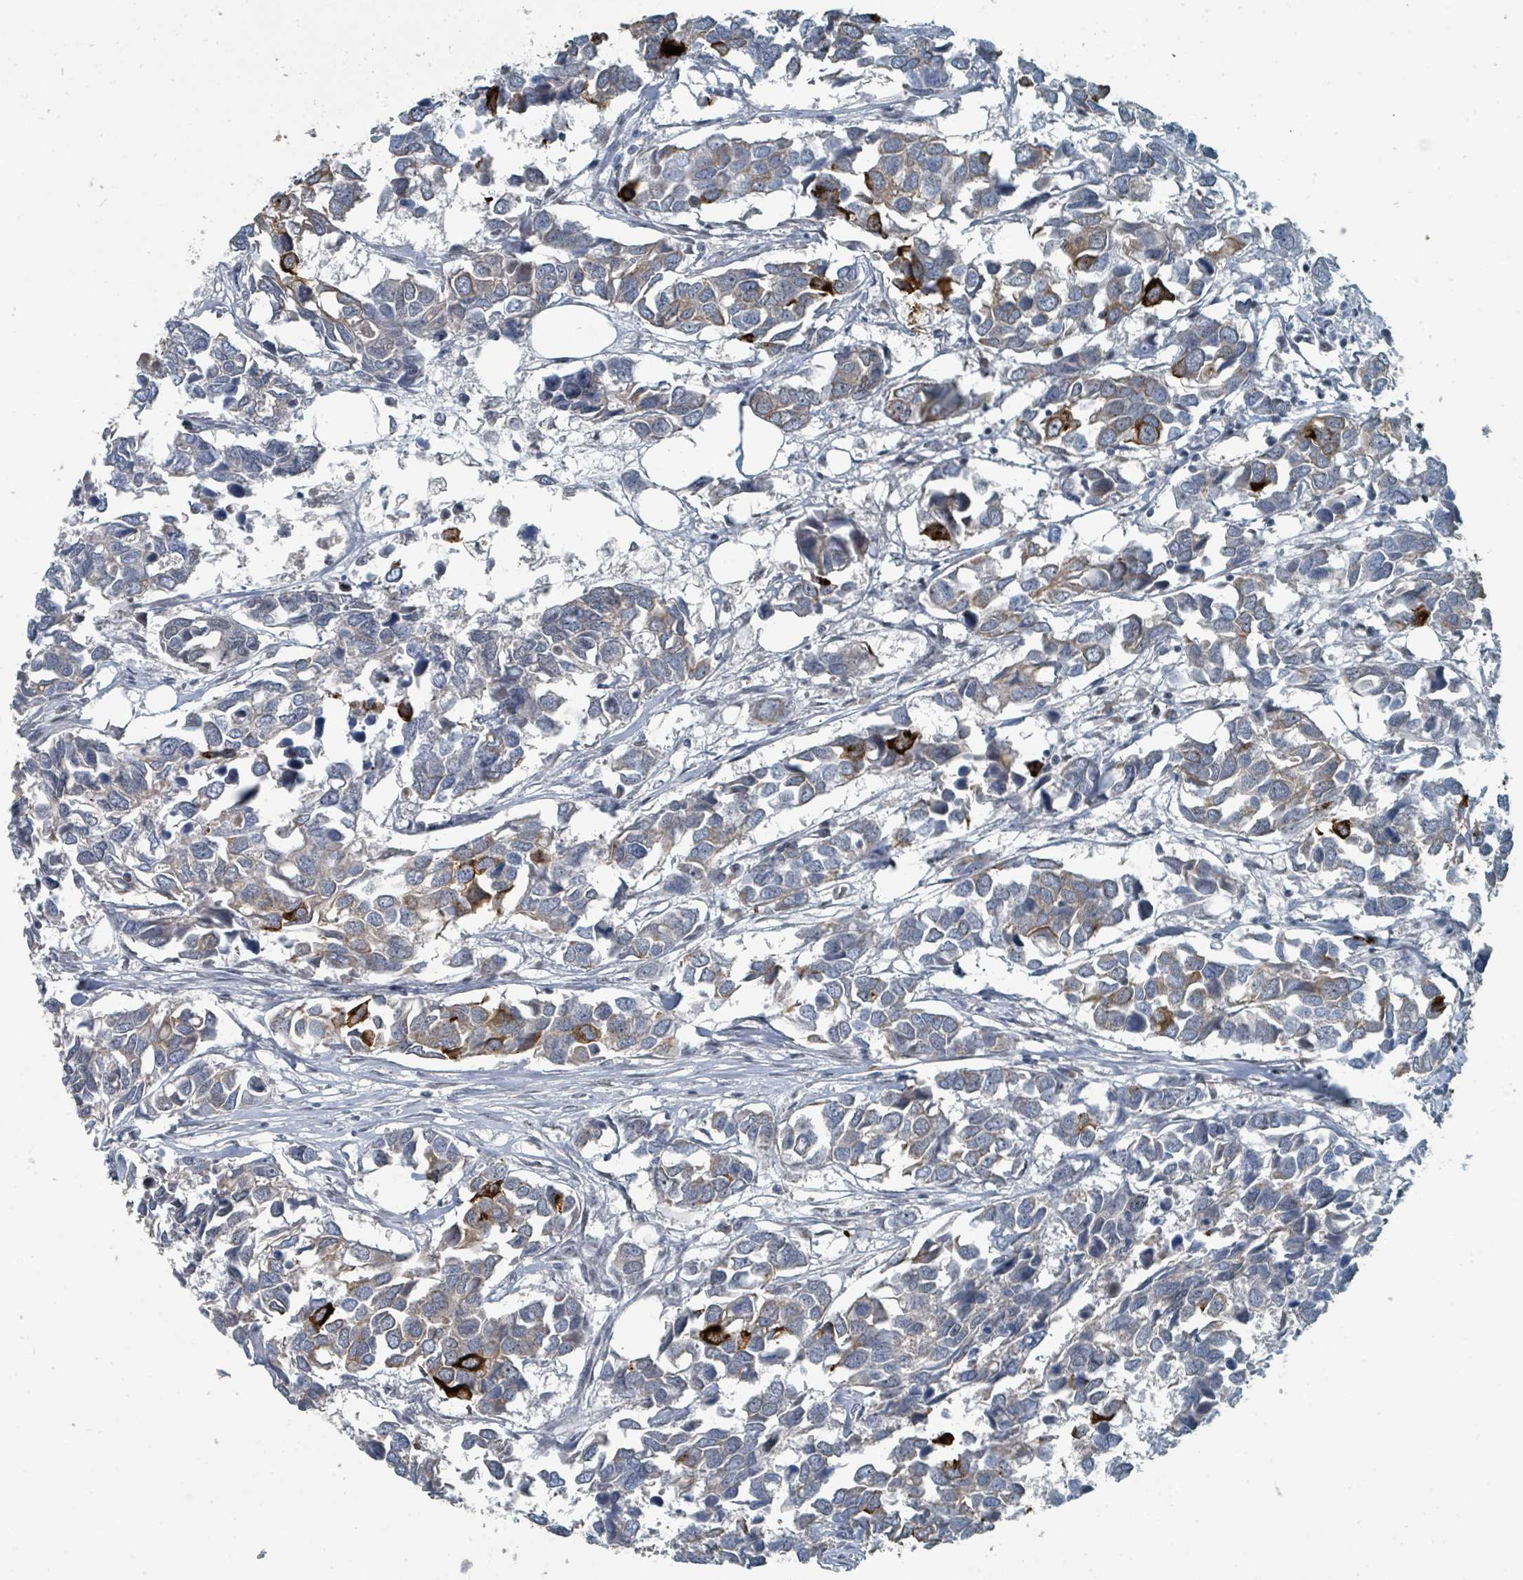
{"staining": {"intensity": "strong", "quantity": "<25%", "location": "cytoplasmic/membranous"}, "tissue": "breast cancer", "cell_type": "Tumor cells", "image_type": "cancer", "snomed": [{"axis": "morphology", "description": "Duct carcinoma"}, {"axis": "topography", "description": "Breast"}], "caption": "Immunohistochemistry (IHC) histopathology image of neoplastic tissue: human breast cancer stained using IHC shows medium levels of strong protein expression localized specifically in the cytoplasmic/membranous of tumor cells, appearing as a cytoplasmic/membranous brown color.", "gene": "UCK1", "patient": {"sex": "female", "age": 83}}